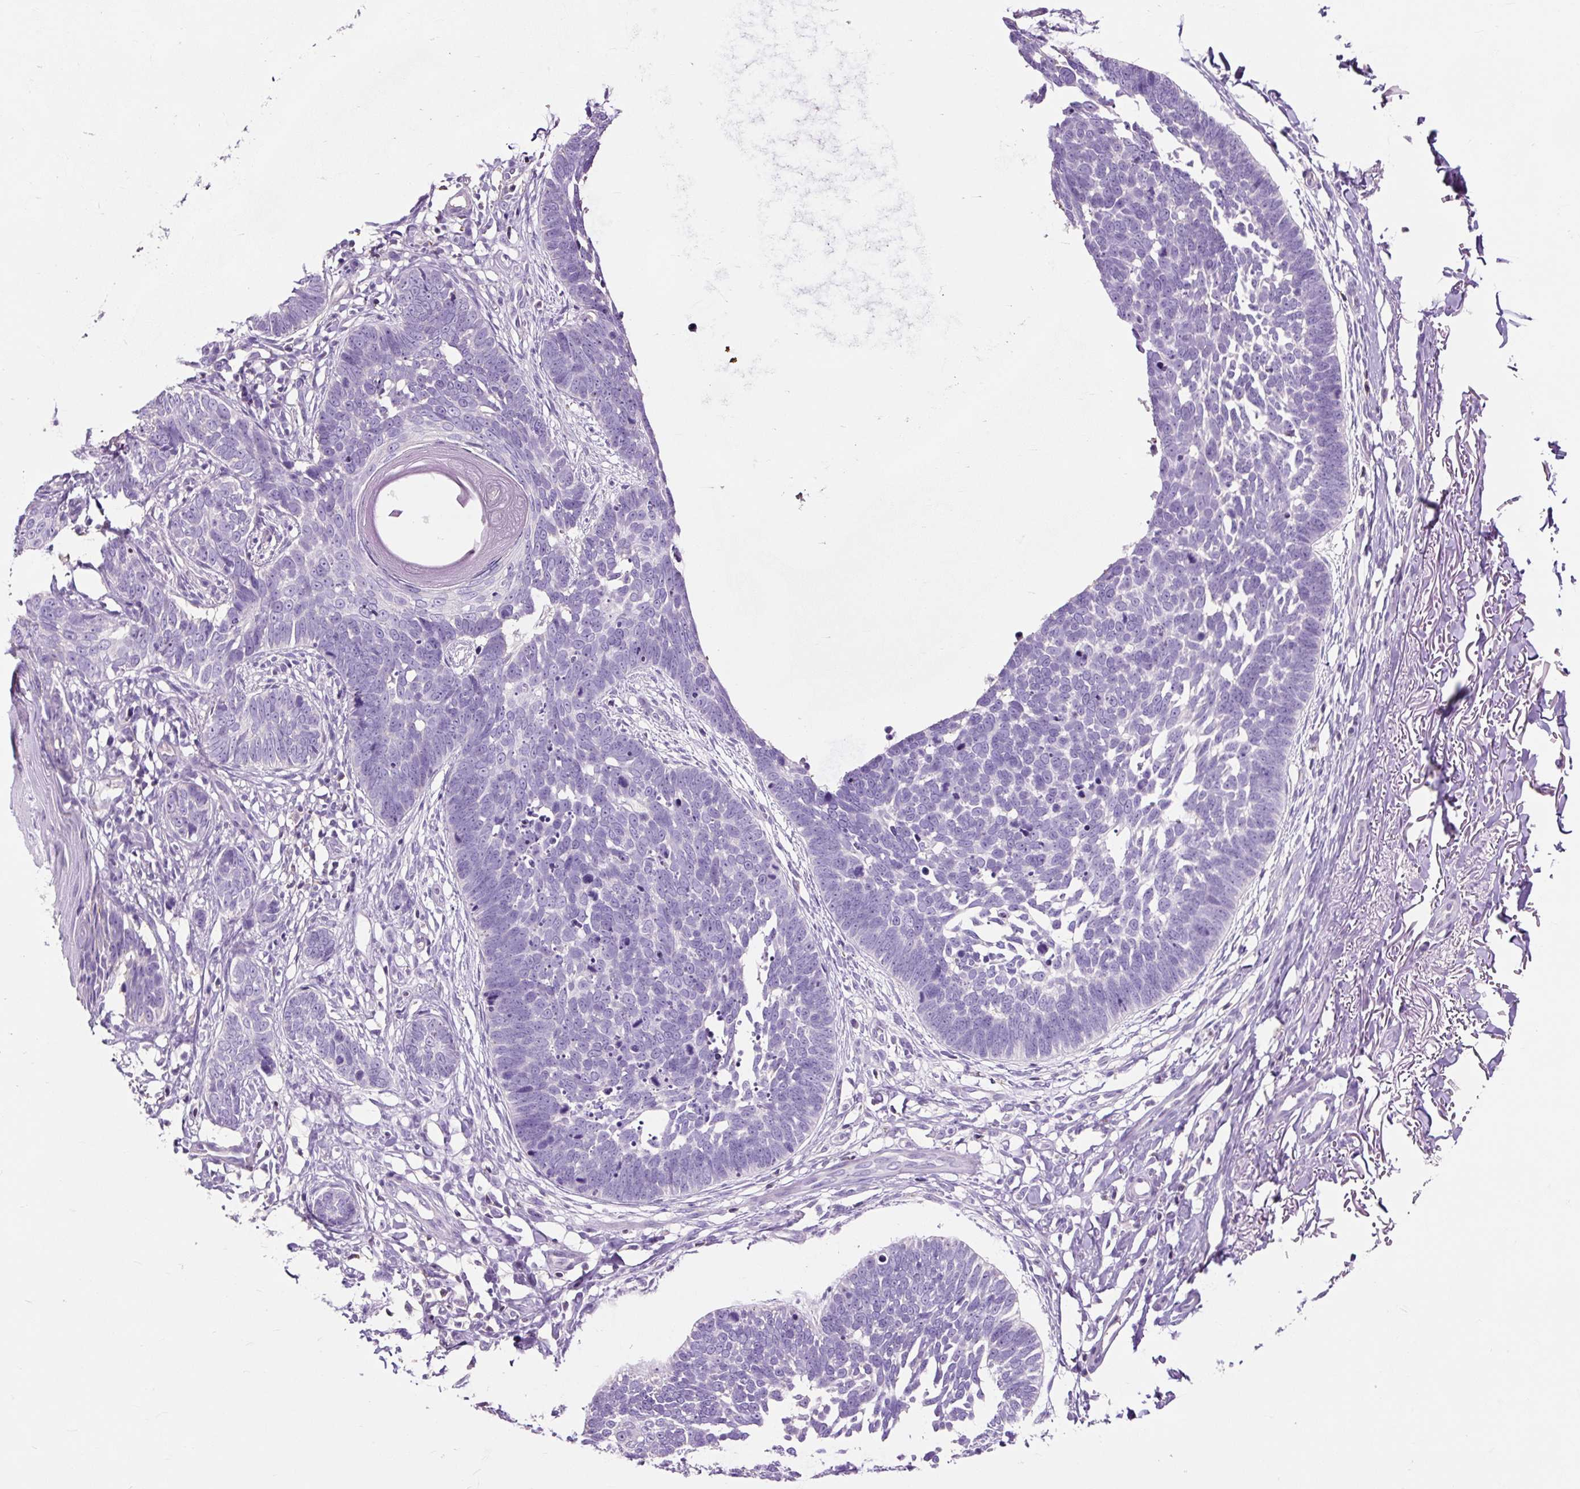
{"staining": {"intensity": "negative", "quantity": "none", "location": "none"}, "tissue": "skin cancer", "cell_type": "Tumor cells", "image_type": "cancer", "snomed": [{"axis": "morphology", "description": "Normal tissue, NOS"}, {"axis": "morphology", "description": "Basal cell carcinoma"}, {"axis": "topography", "description": "Skin"}], "caption": "High magnification brightfield microscopy of skin cancer stained with DAB (brown) and counterstained with hematoxylin (blue): tumor cells show no significant staining.", "gene": "OR10A7", "patient": {"sex": "male", "age": 77}}